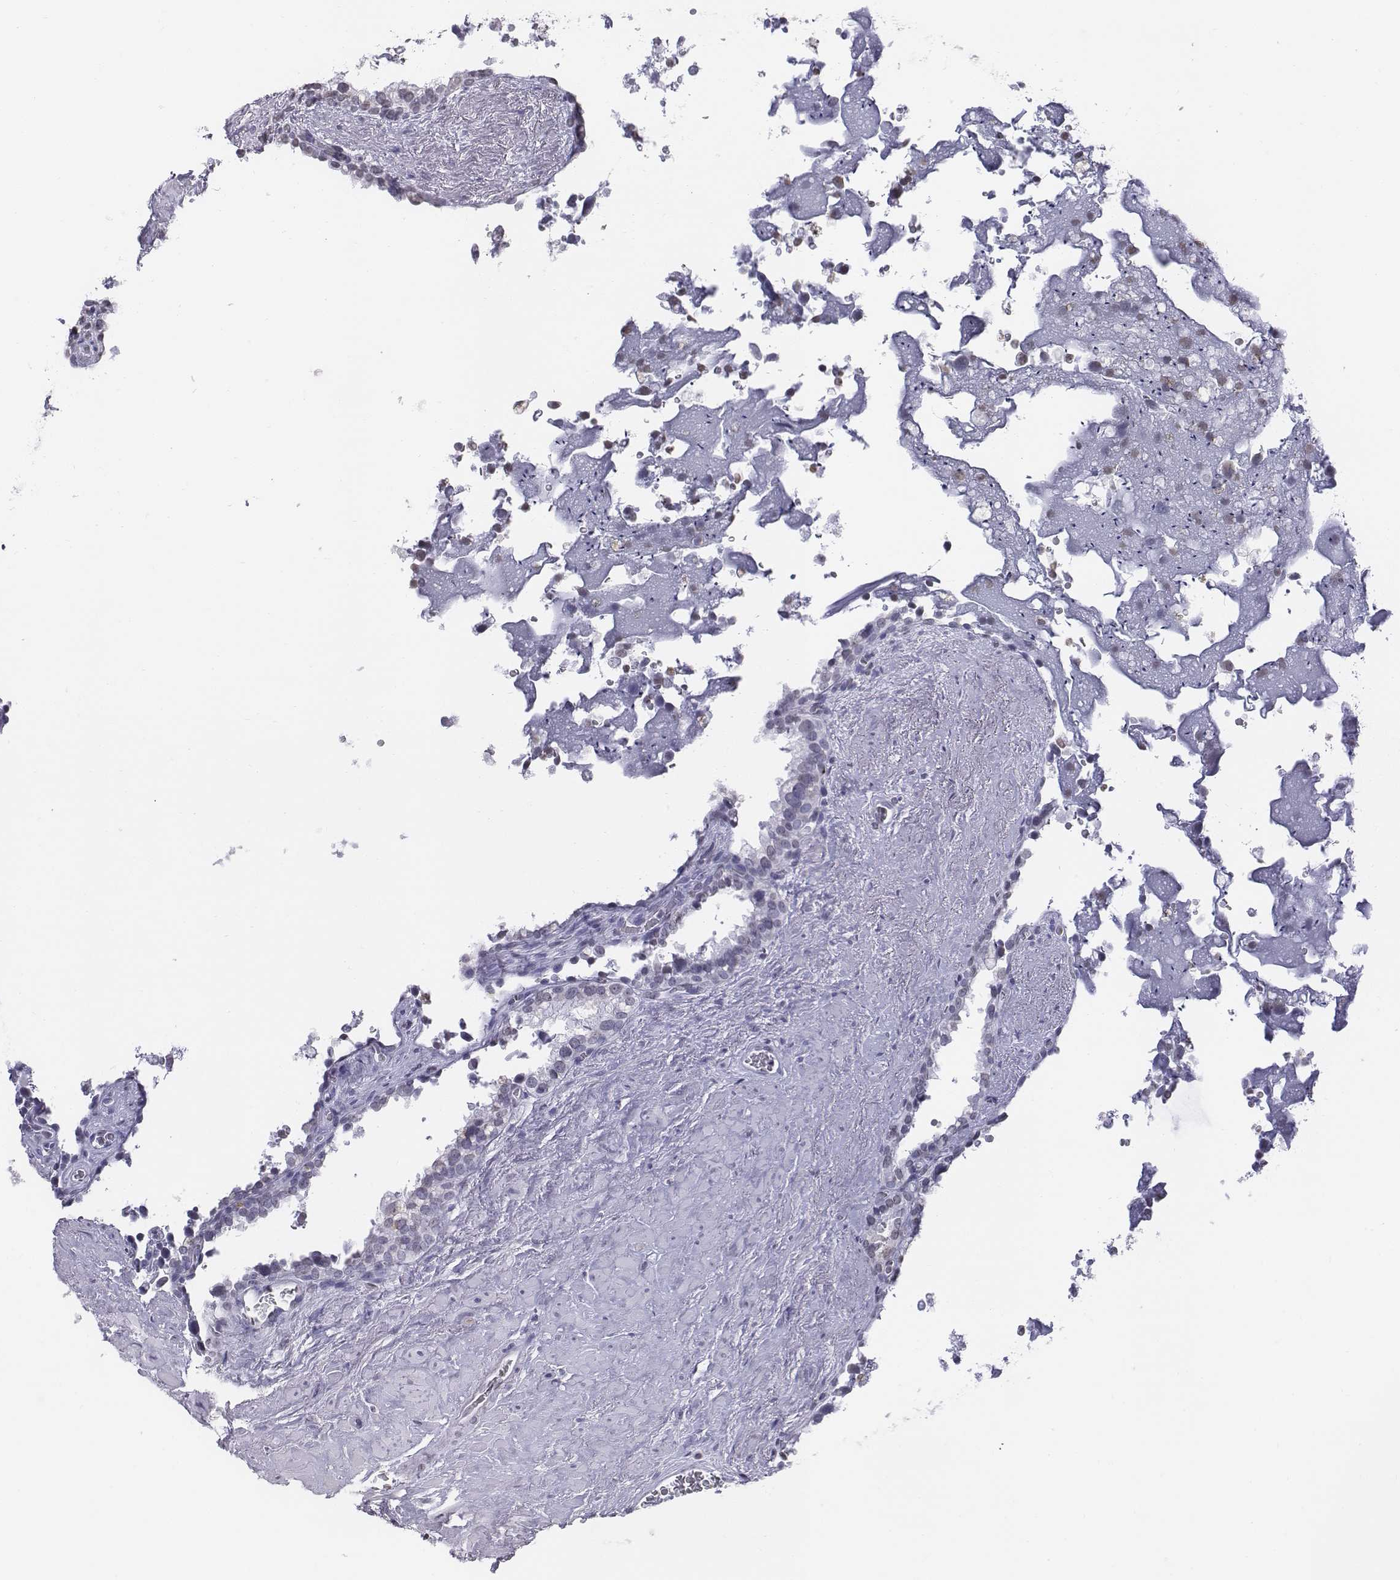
{"staining": {"intensity": "negative", "quantity": "none", "location": "none"}, "tissue": "seminal vesicle", "cell_type": "Glandular cells", "image_type": "normal", "snomed": [{"axis": "morphology", "description": "Normal tissue, NOS"}, {"axis": "topography", "description": "Seminal veicle"}], "caption": "High power microscopy image of an immunohistochemistry (IHC) photomicrograph of unremarkable seminal vesicle, revealing no significant positivity in glandular cells.", "gene": "BARHL1", "patient": {"sex": "male", "age": 71}}